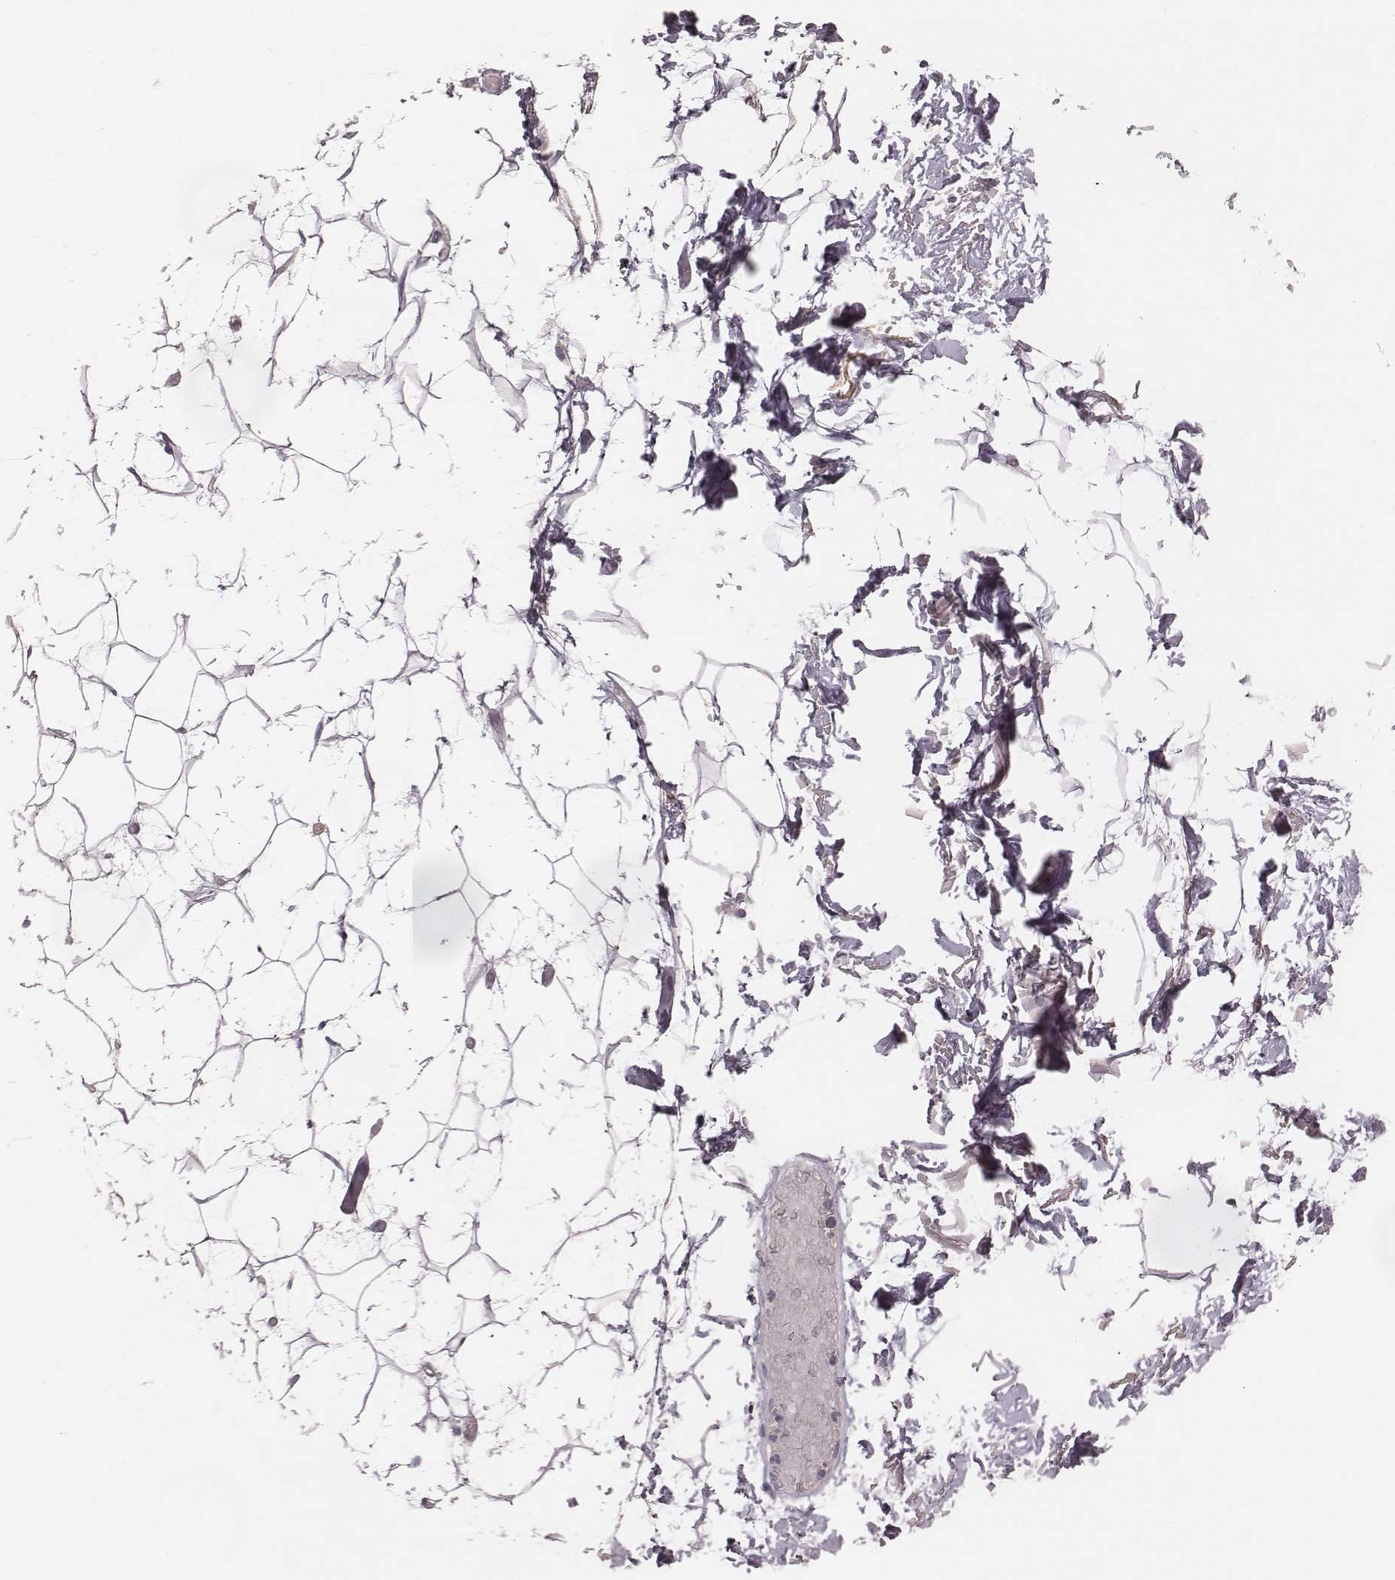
{"staining": {"intensity": "negative", "quantity": "none", "location": "none"}, "tissue": "adipose tissue", "cell_type": "Adipocytes", "image_type": "normal", "snomed": [{"axis": "morphology", "description": "Normal tissue, NOS"}, {"axis": "topography", "description": "Anal"}, {"axis": "topography", "description": "Peripheral nerve tissue"}], "caption": "An image of human adipose tissue is negative for staining in adipocytes. The staining was performed using DAB (3,3'-diaminobenzidine) to visualize the protein expression in brown, while the nuclei were stained in blue with hematoxylin (Magnification: 20x).", "gene": "CFTR", "patient": {"sex": "male", "age": 78}}